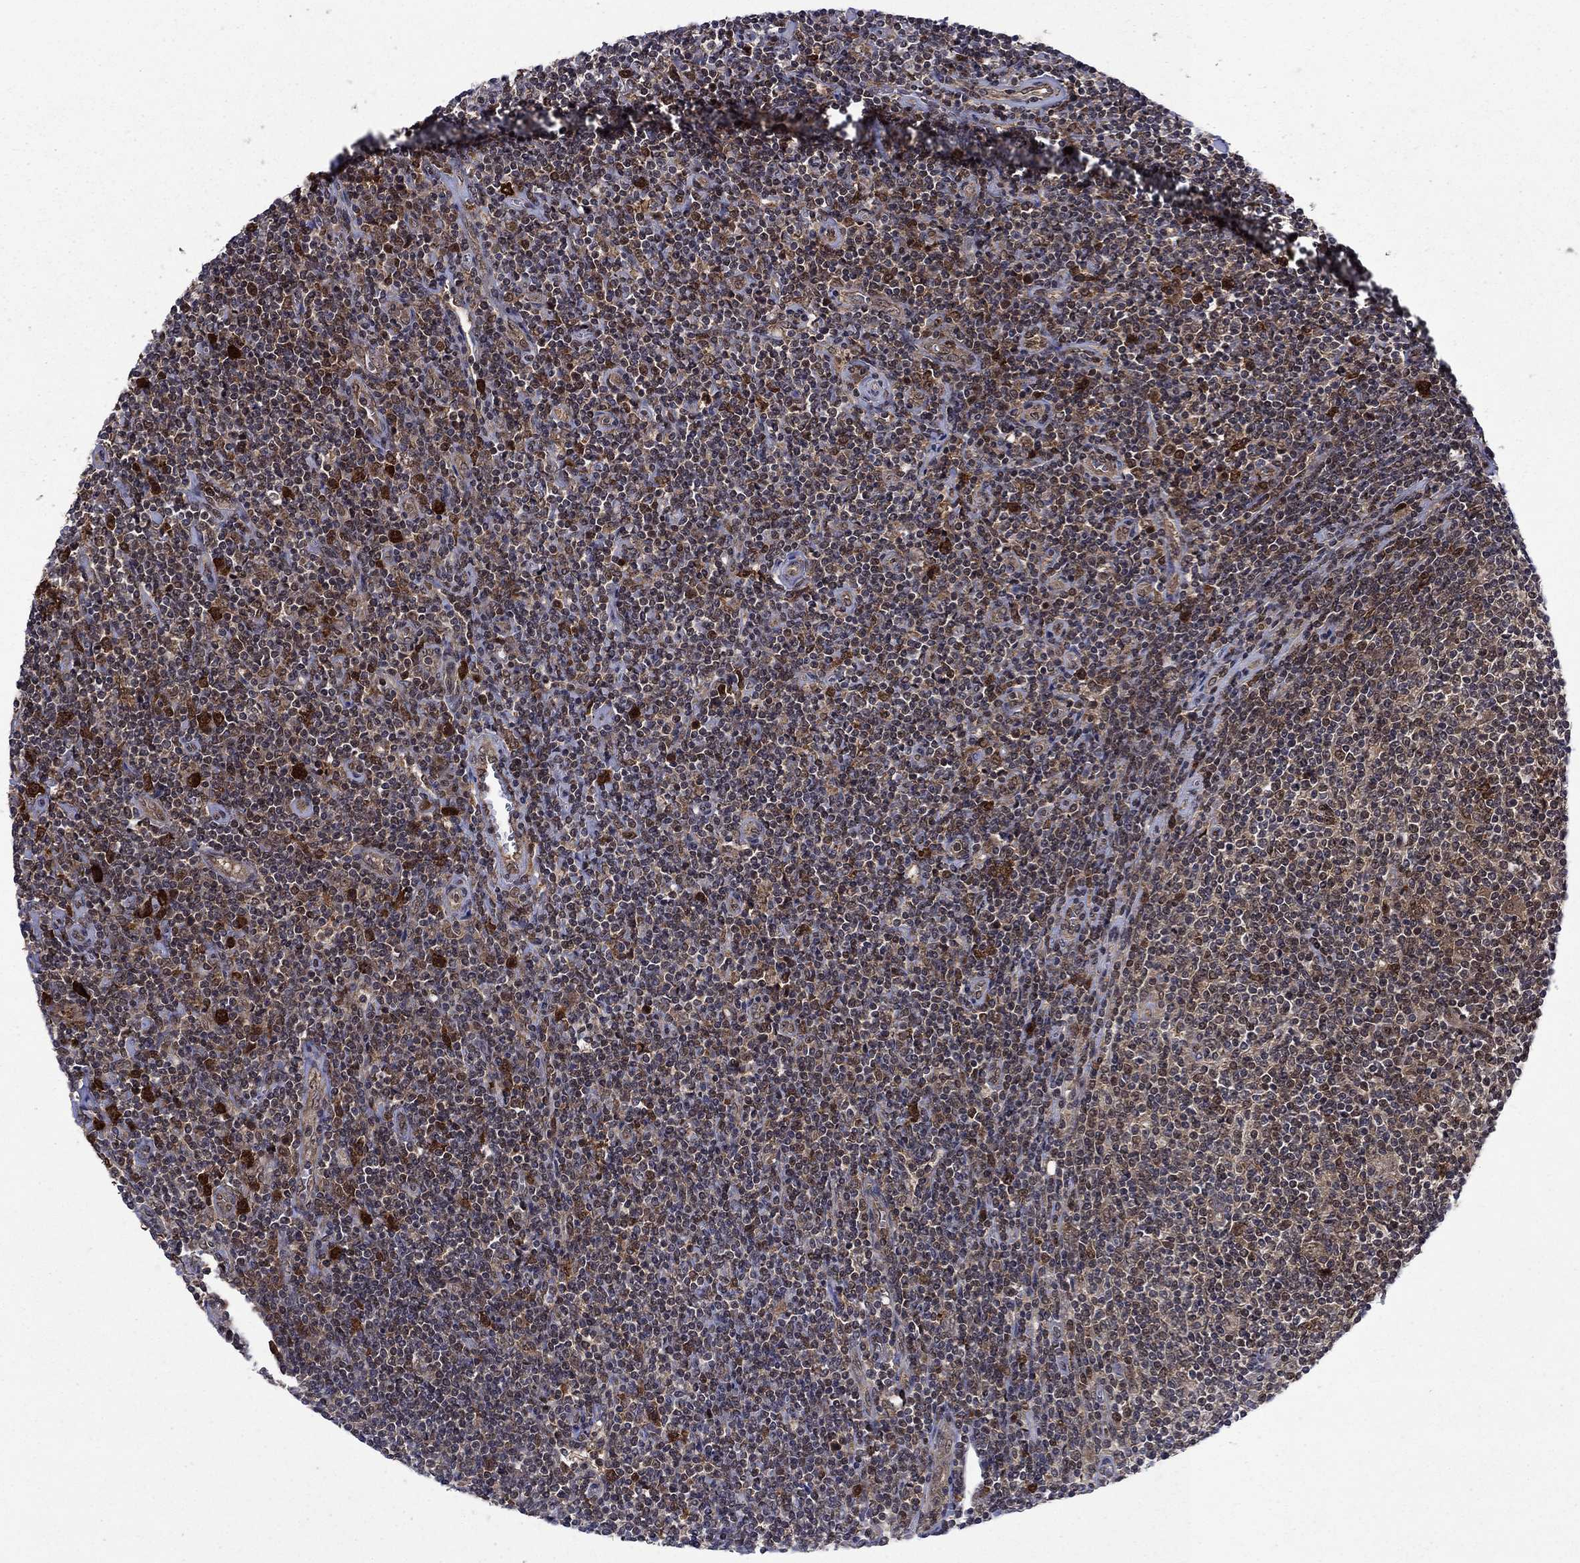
{"staining": {"intensity": "negative", "quantity": "none", "location": "none"}, "tissue": "lymphoma", "cell_type": "Tumor cells", "image_type": "cancer", "snomed": [{"axis": "morphology", "description": "Hodgkin's disease, NOS"}, {"axis": "topography", "description": "Lymph node"}], "caption": "IHC of lymphoma displays no expression in tumor cells.", "gene": "DNAJA1", "patient": {"sex": "male", "age": 40}}